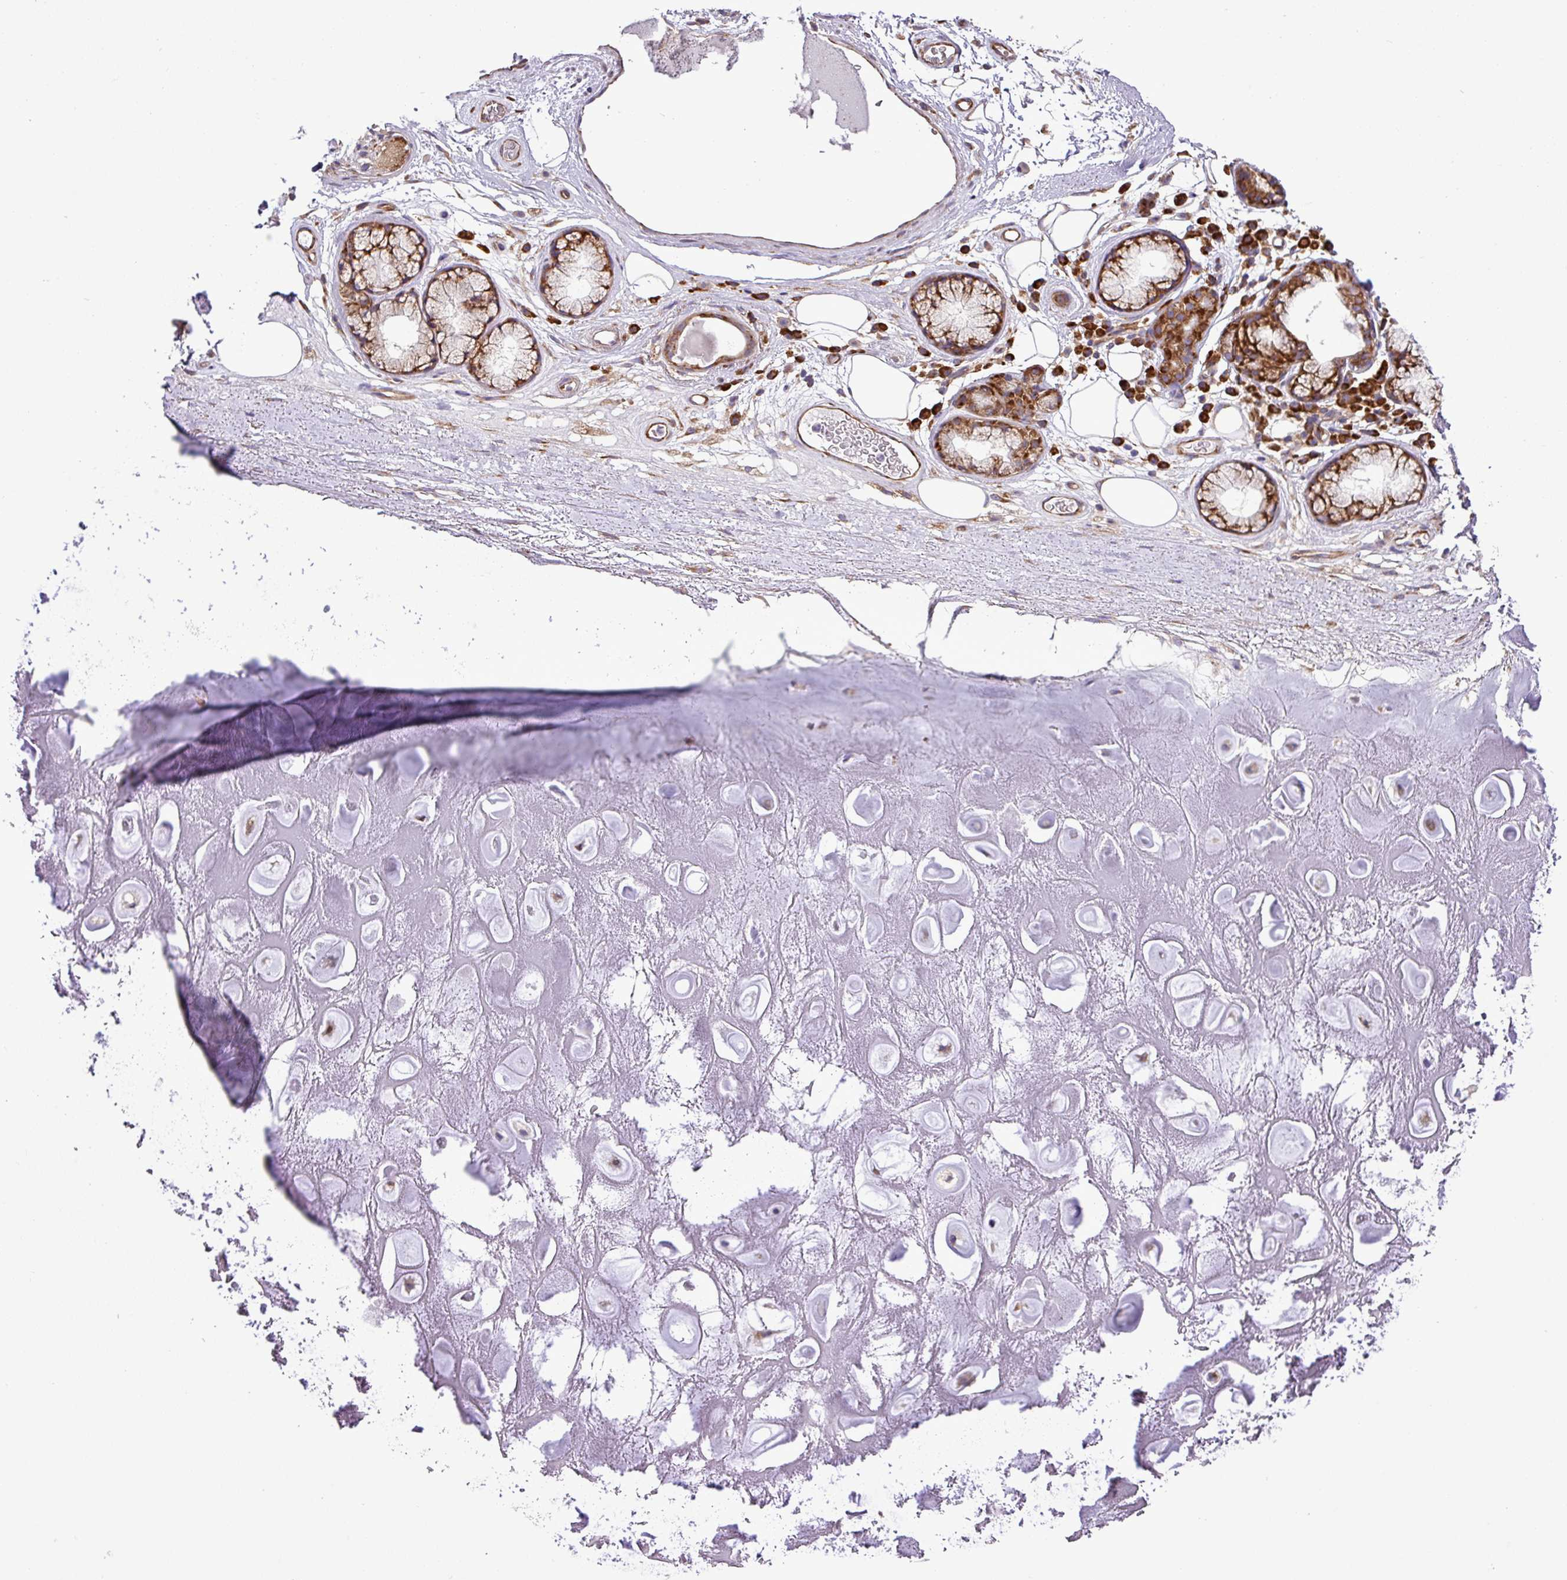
{"staining": {"intensity": "moderate", "quantity": "<25%", "location": "cytoplasmic/membranous"}, "tissue": "adipose tissue", "cell_type": "Adipocytes", "image_type": "normal", "snomed": [{"axis": "morphology", "description": "Normal tissue, NOS"}, {"axis": "topography", "description": "Cartilage tissue"}], "caption": "A low amount of moderate cytoplasmic/membranous positivity is identified in about <25% of adipocytes in unremarkable adipose tissue.", "gene": "RPL13", "patient": {"sex": "male", "age": 81}}